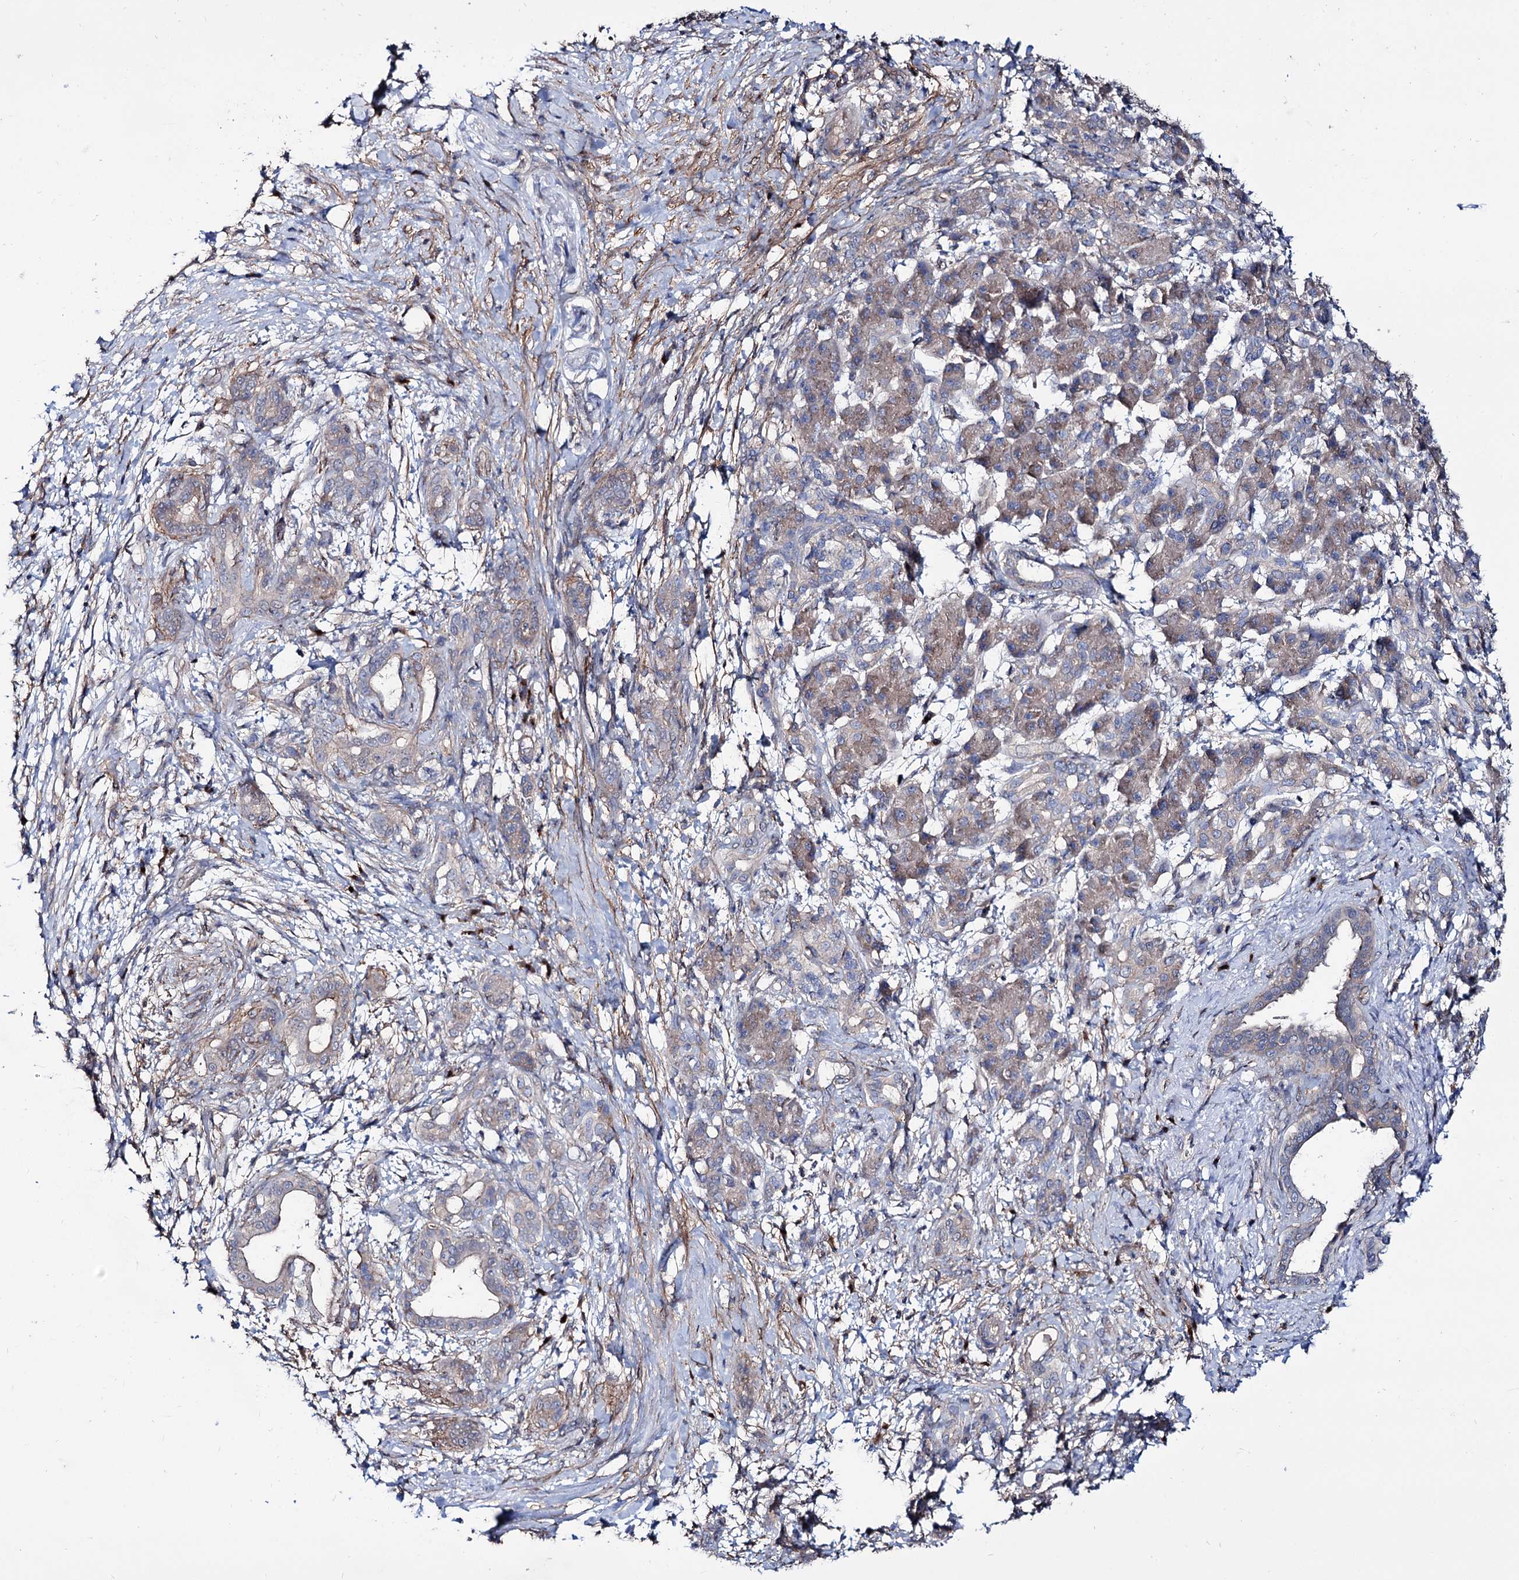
{"staining": {"intensity": "weak", "quantity": "25%-75%", "location": "cytoplasmic/membranous"}, "tissue": "pancreatic cancer", "cell_type": "Tumor cells", "image_type": "cancer", "snomed": [{"axis": "morphology", "description": "Adenocarcinoma, NOS"}, {"axis": "topography", "description": "Pancreas"}], "caption": "A micrograph of human pancreatic adenocarcinoma stained for a protein shows weak cytoplasmic/membranous brown staining in tumor cells. The staining is performed using DAB (3,3'-diaminobenzidine) brown chromogen to label protein expression. The nuclei are counter-stained blue using hematoxylin.", "gene": "SEC24A", "patient": {"sex": "female", "age": 55}}